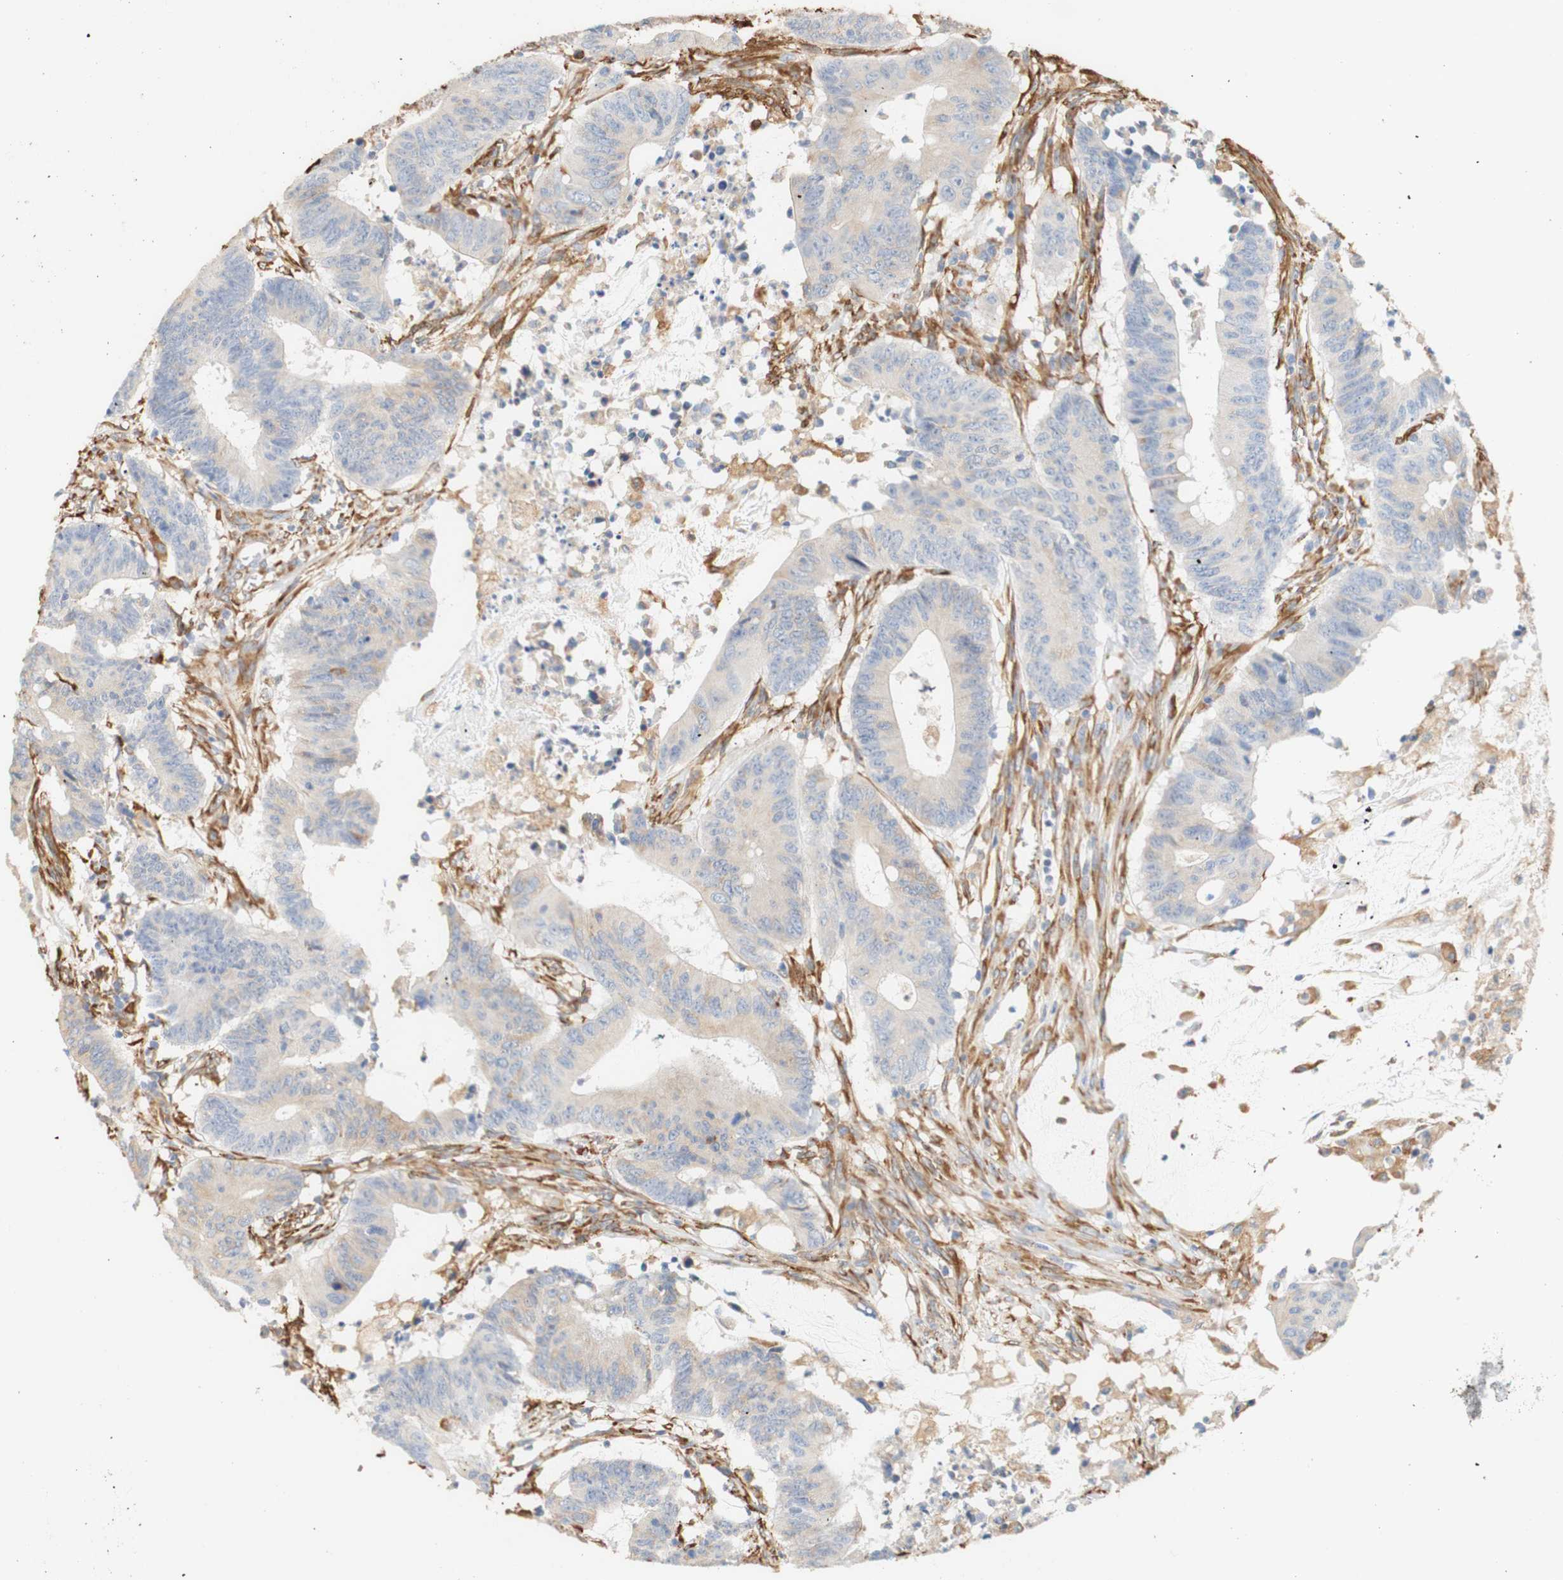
{"staining": {"intensity": "negative", "quantity": "none", "location": "none"}, "tissue": "colorectal cancer", "cell_type": "Tumor cells", "image_type": "cancer", "snomed": [{"axis": "morphology", "description": "Adenocarcinoma, NOS"}, {"axis": "topography", "description": "Colon"}], "caption": "High power microscopy photomicrograph of an immunohistochemistry (IHC) histopathology image of adenocarcinoma (colorectal), revealing no significant expression in tumor cells. (Brightfield microscopy of DAB (3,3'-diaminobenzidine) immunohistochemistry (IHC) at high magnification).", "gene": "EIF2AK4", "patient": {"sex": "male", "age": 45}}